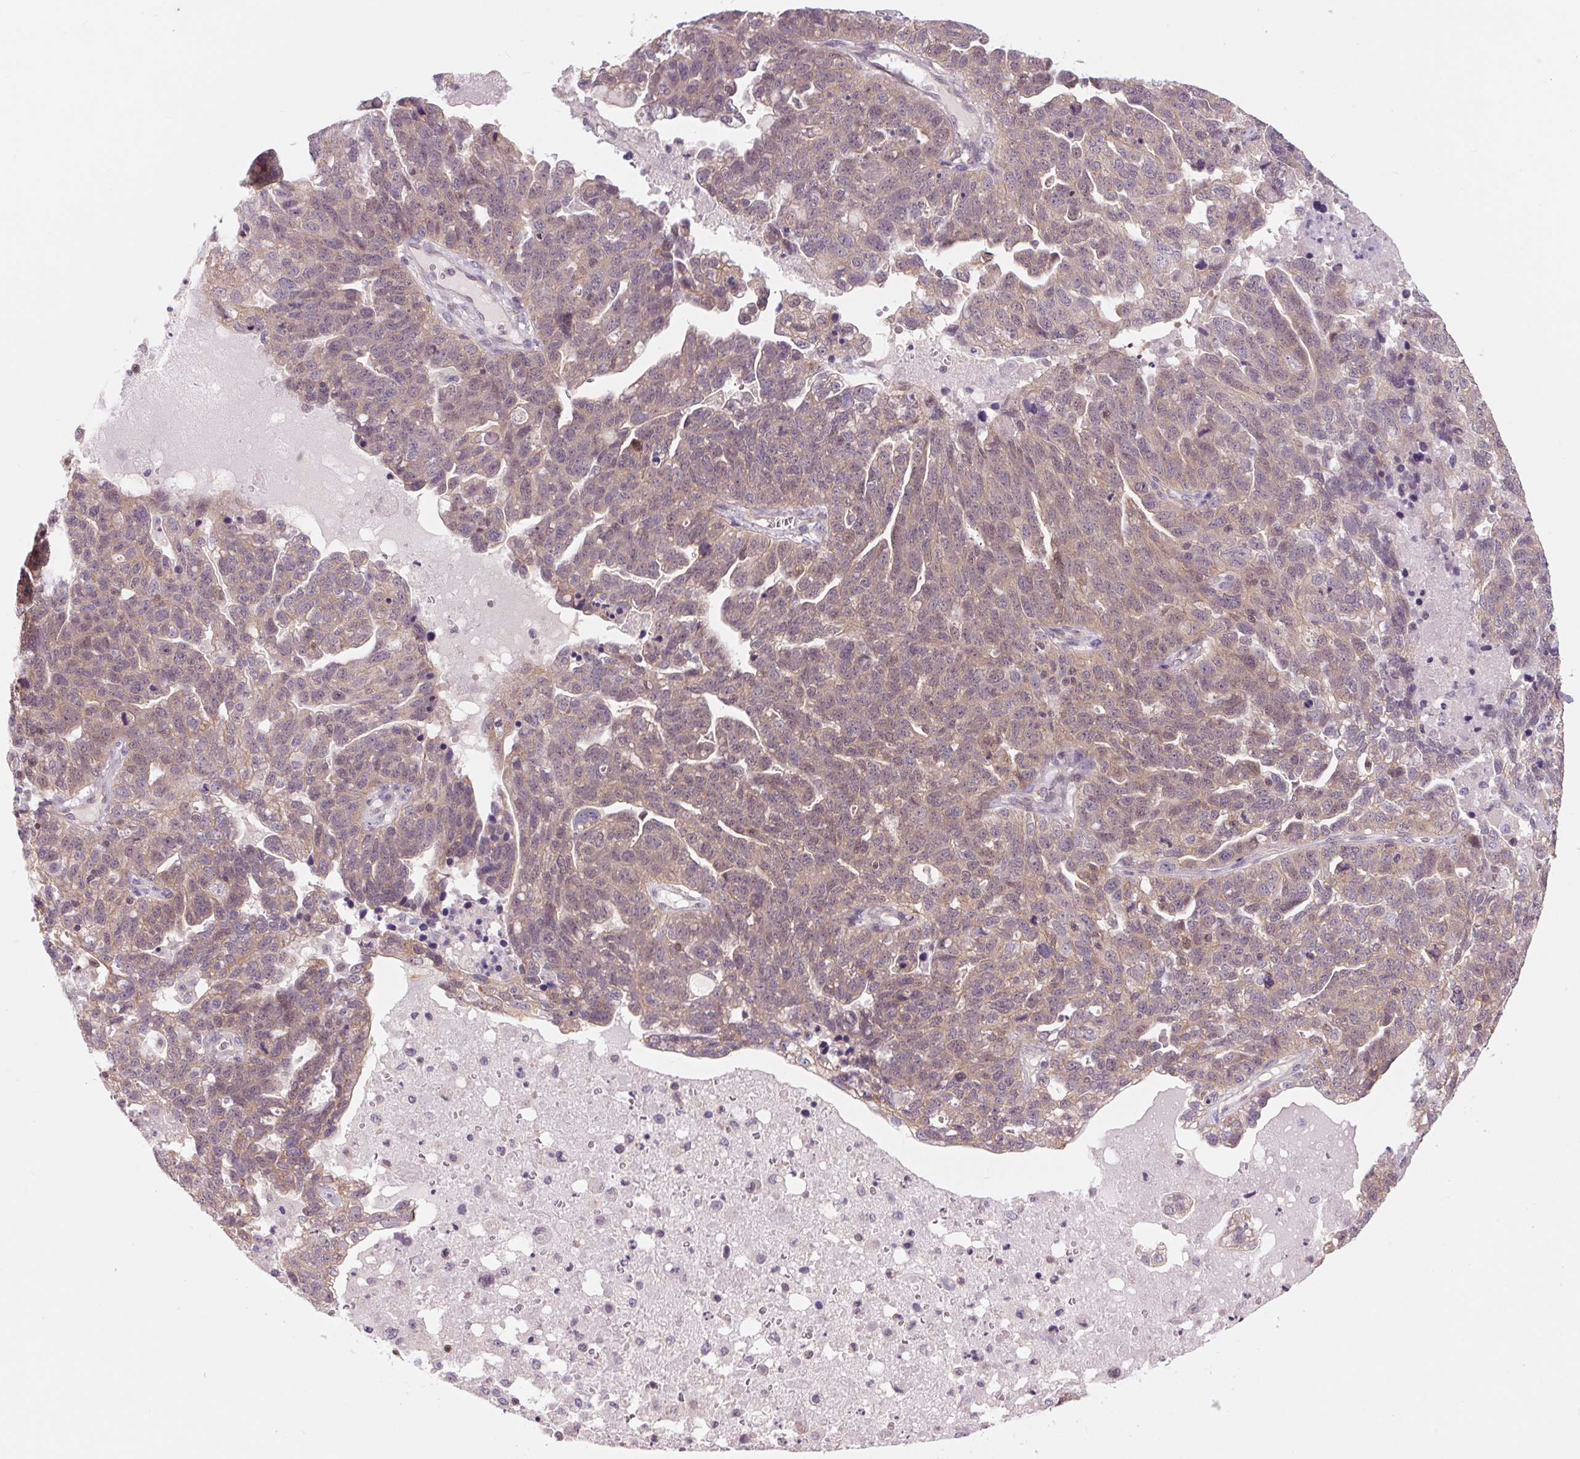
{"staining": {"intensity": "weak", "quantity": "<25%", "location": "cytoplasmic/membranous"}, "tissue": "ovarian cancer", "cell_type": "Tumor cells", "image_type": "cancer", "snomed": [{"axis": "morphology", "description": "Cystadenocarcinoma, serous, NOS"}, {"axis": "topography", "description": "Ovary"}], "caption": "Immunohistochemistry (IHC) of ovarian serous cystadenocarcinoma reveals no expression in tumor cells. (Brightfield microscopy of DAB (3,3'-diaminobenzidine) IHC at high magnification).", "gene": "SH3RF2", "patient": {"sex": "female", "age": 71}}